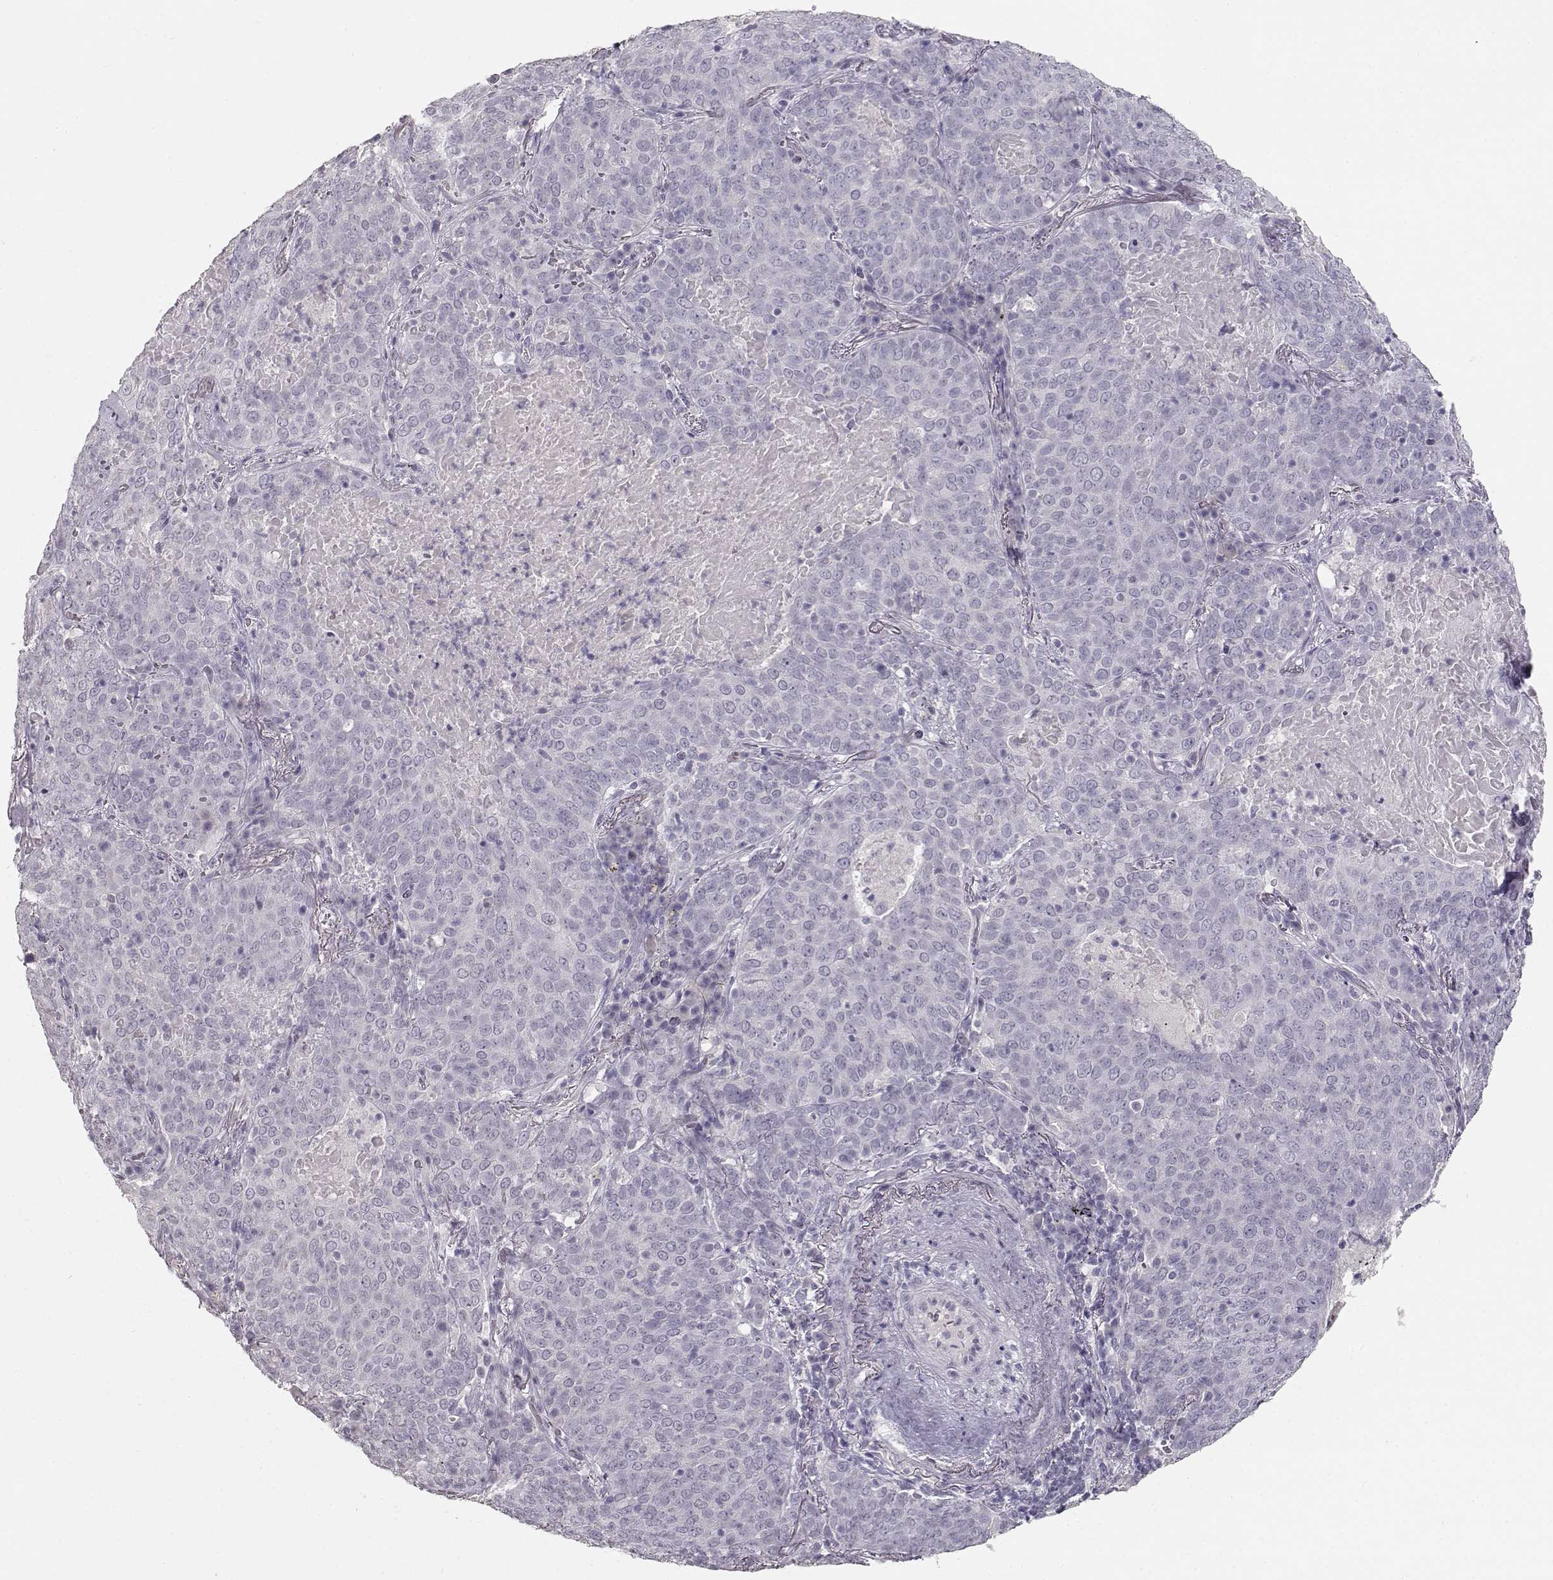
{"staining": {"intensity": "negative", "quantity": "none", "location": "none"}, "tissue": "lung cancer", "cell_type": "Tumor cells", "image_type": "cancer", "snomed": [{"axis": "morphology", "description": "Squamous cell carcinoma, NOS"}, {"axis": "topography", "description": "Lung"}], "caption": "A photomicrograph of lung squamous cell carcinoma stained for a protein demonstrates no brown staining in tumor cells.", "gene": "TKTL1", "patient": {"sex": "male", "age": 82}}